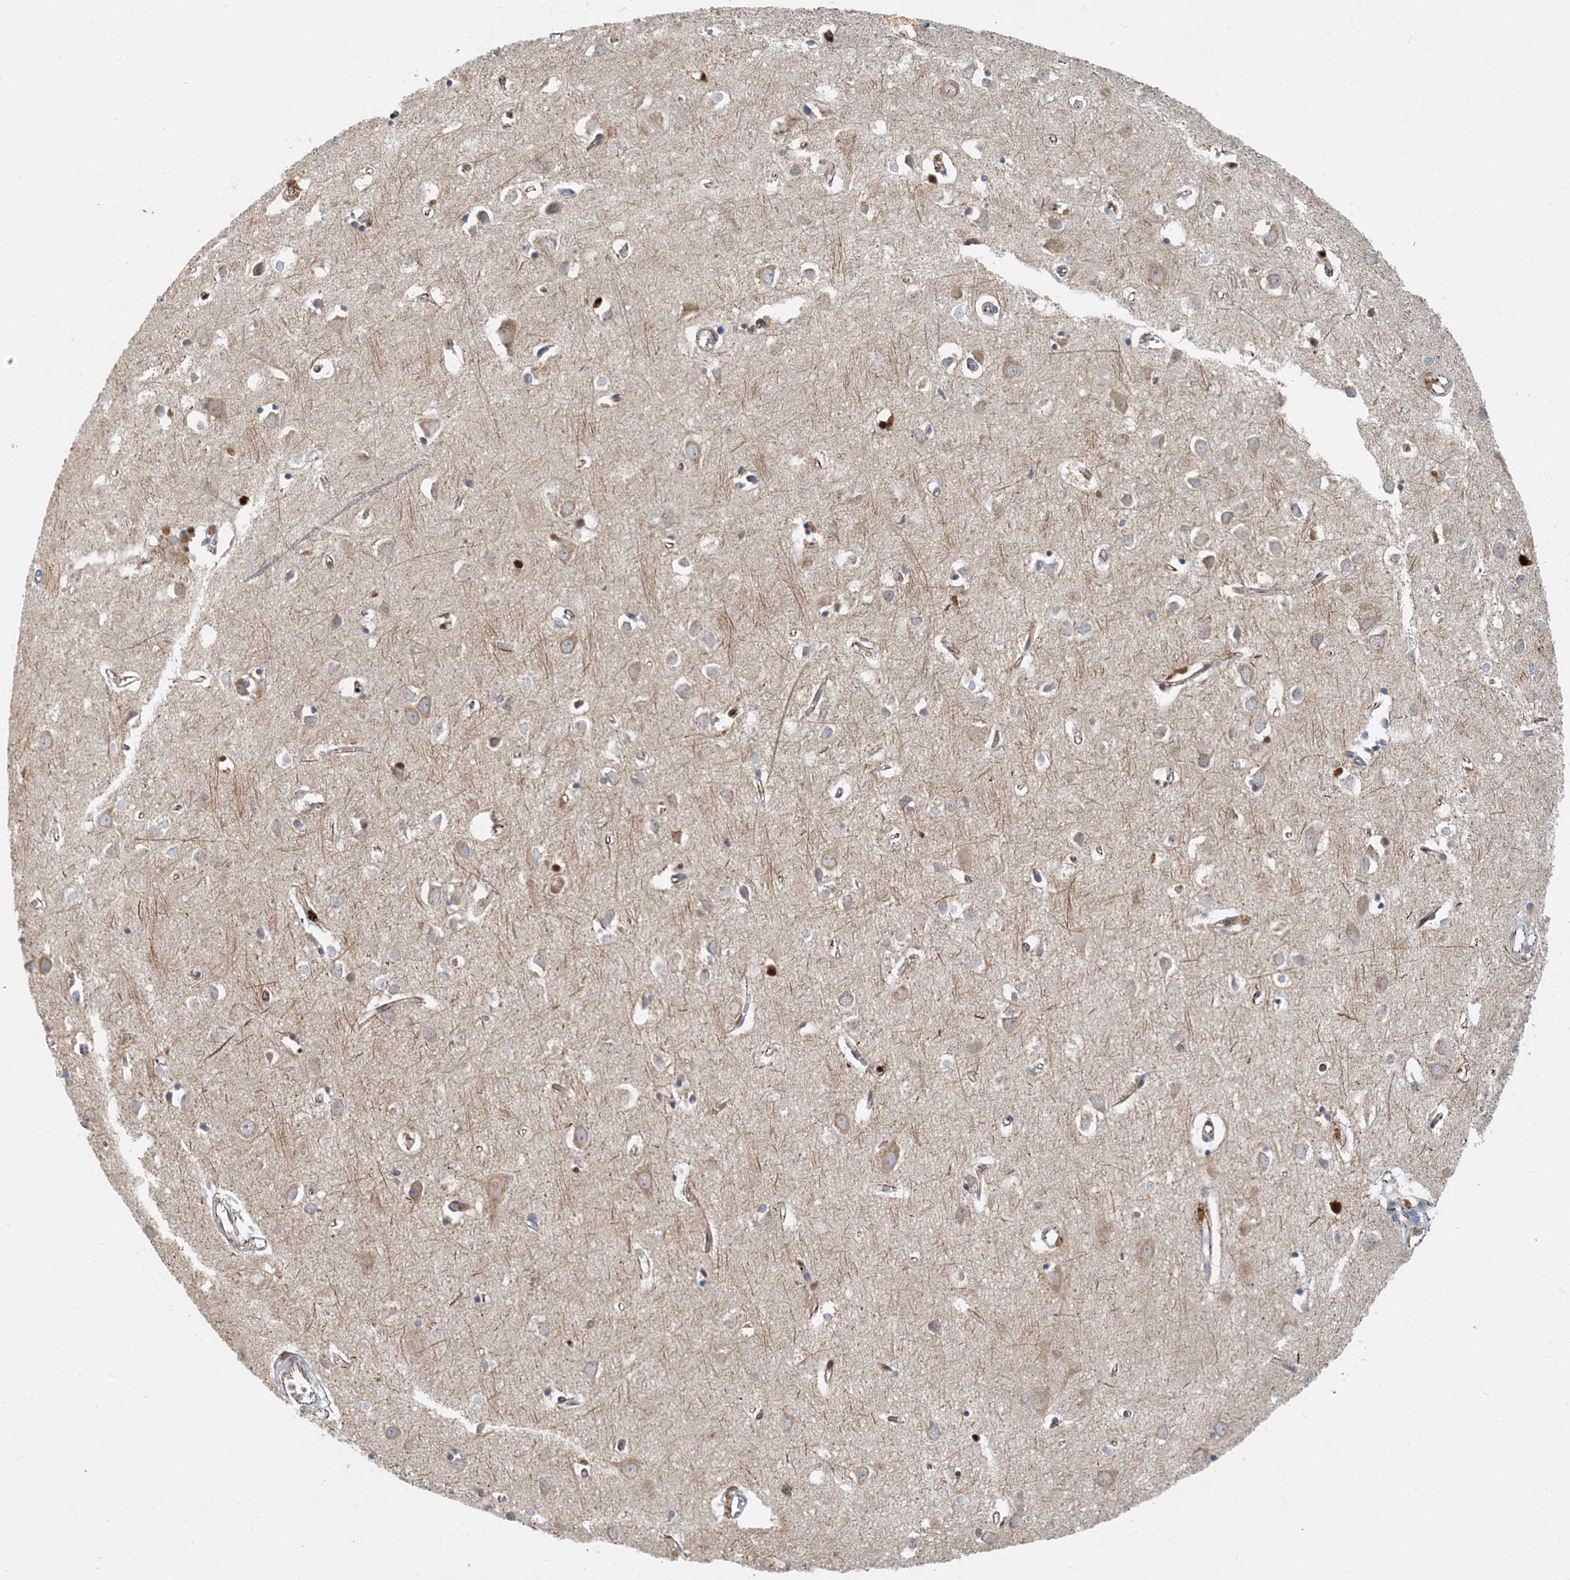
{"staining": {"intensity": "weak", "quantity": ">75%", "location": "cytoplasmic/membranous,nuclear"}, "tissue": "cerebral cortex", "cell_type": "Endothelial cells", "image_type": "normal", "snomed": [{"axis": "morphology", "description": "Normal tissue, NOS"}, {"axis": "topography", "description": "Cerebral cortex"}], "caption": "Cerebral cortex stained with DAB immunohistochemistry exhibits low levels of weak cytoplasmic/membranous,nuclear staining in approximately >75% of endothelial cells.", "gene": "AK9", "patient": {"sex": "female", "age": 64}}